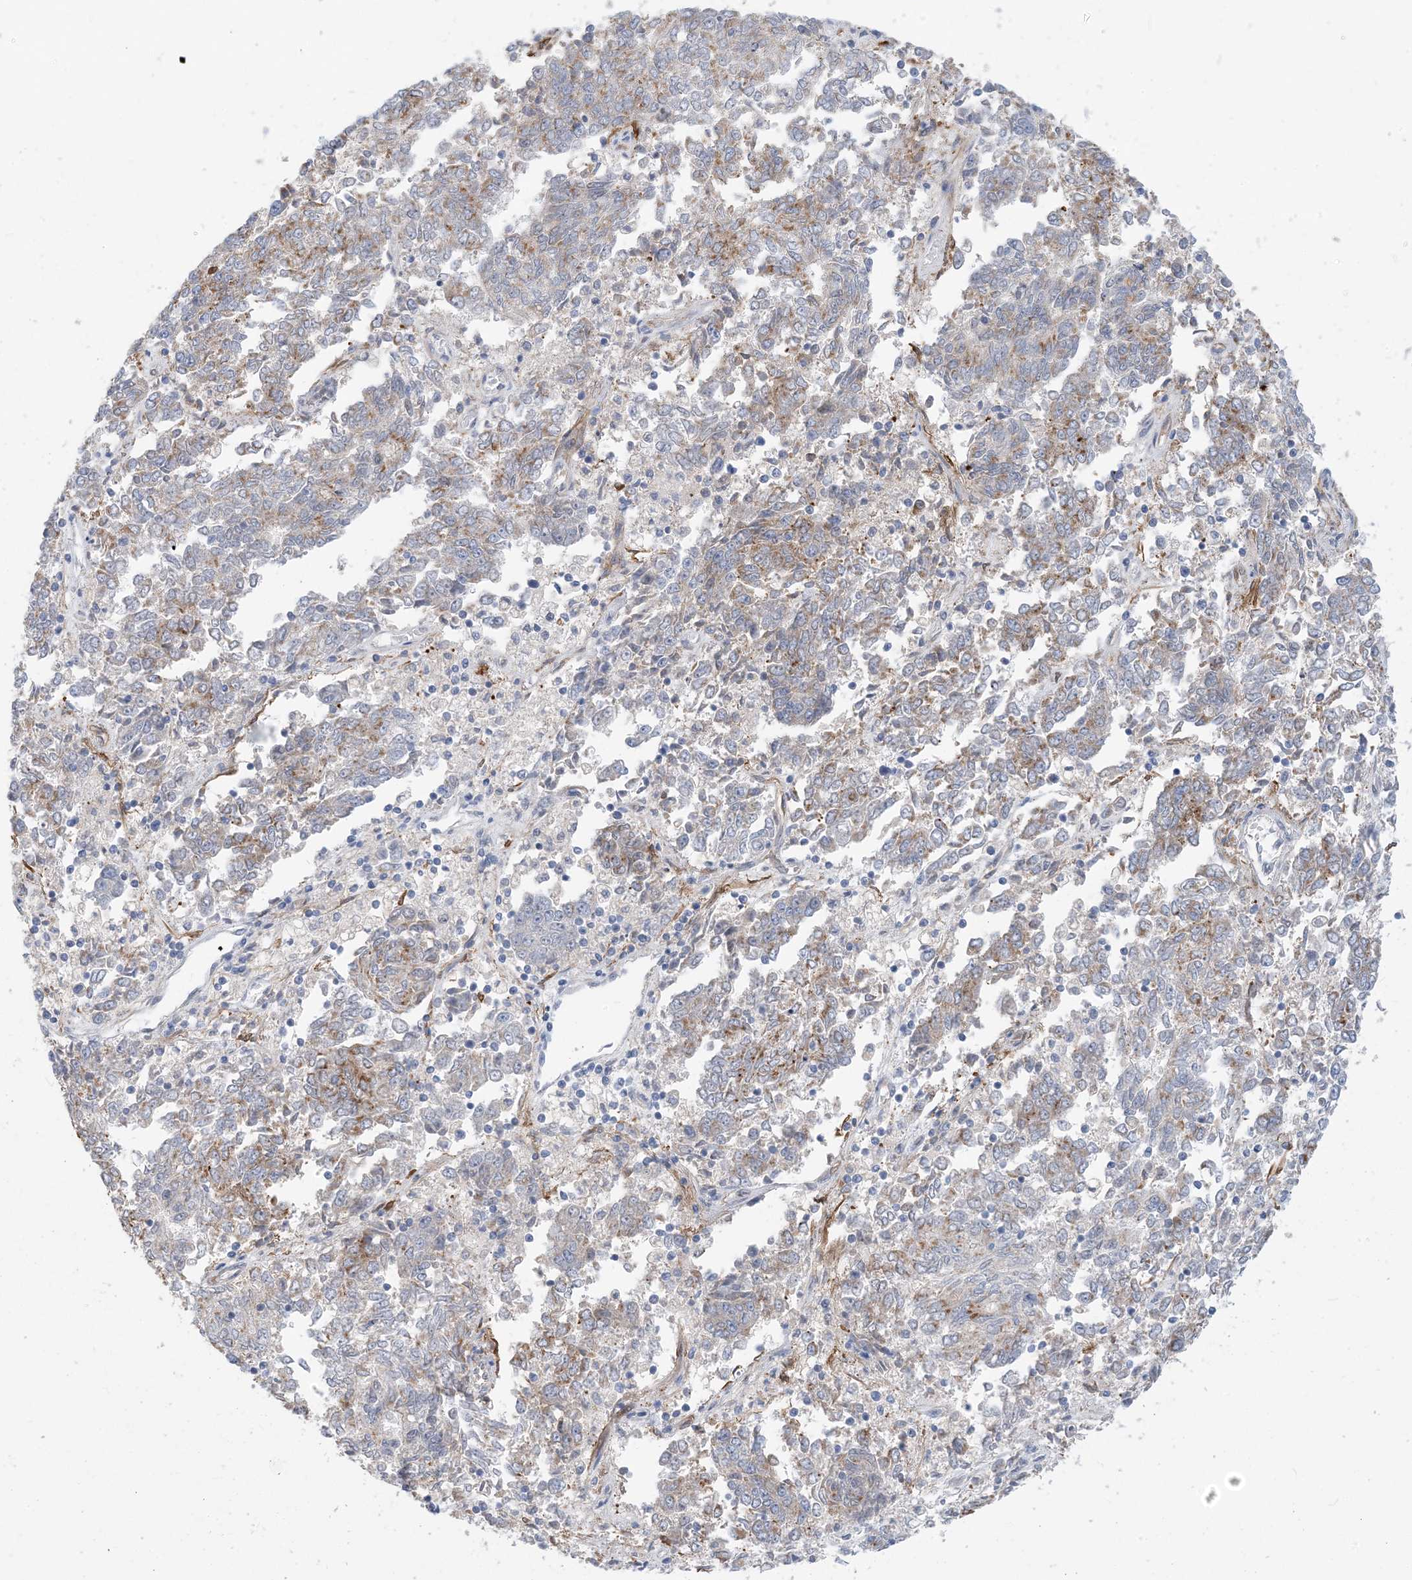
{"staining": {"intensity": "moderate", "quantity": "<25%", "location": "cytoplasmic/membranous"}, "tissue": "endometrial cancer", "cell_type": "Tumor cells", "image_type": "cancer", "snomed": [{"axis": "morphology", "description": "Adenocarcinoma, NOS"}, {"axis": "topography", "description": "Endometrium"}], "caption": "Endometrial cancer (adenocarcinoma) stained with a protein marker reveals moderate staining in tumor cells.", "gene": "EIF2A", "patient": {"sex": "female", "age": 80}}